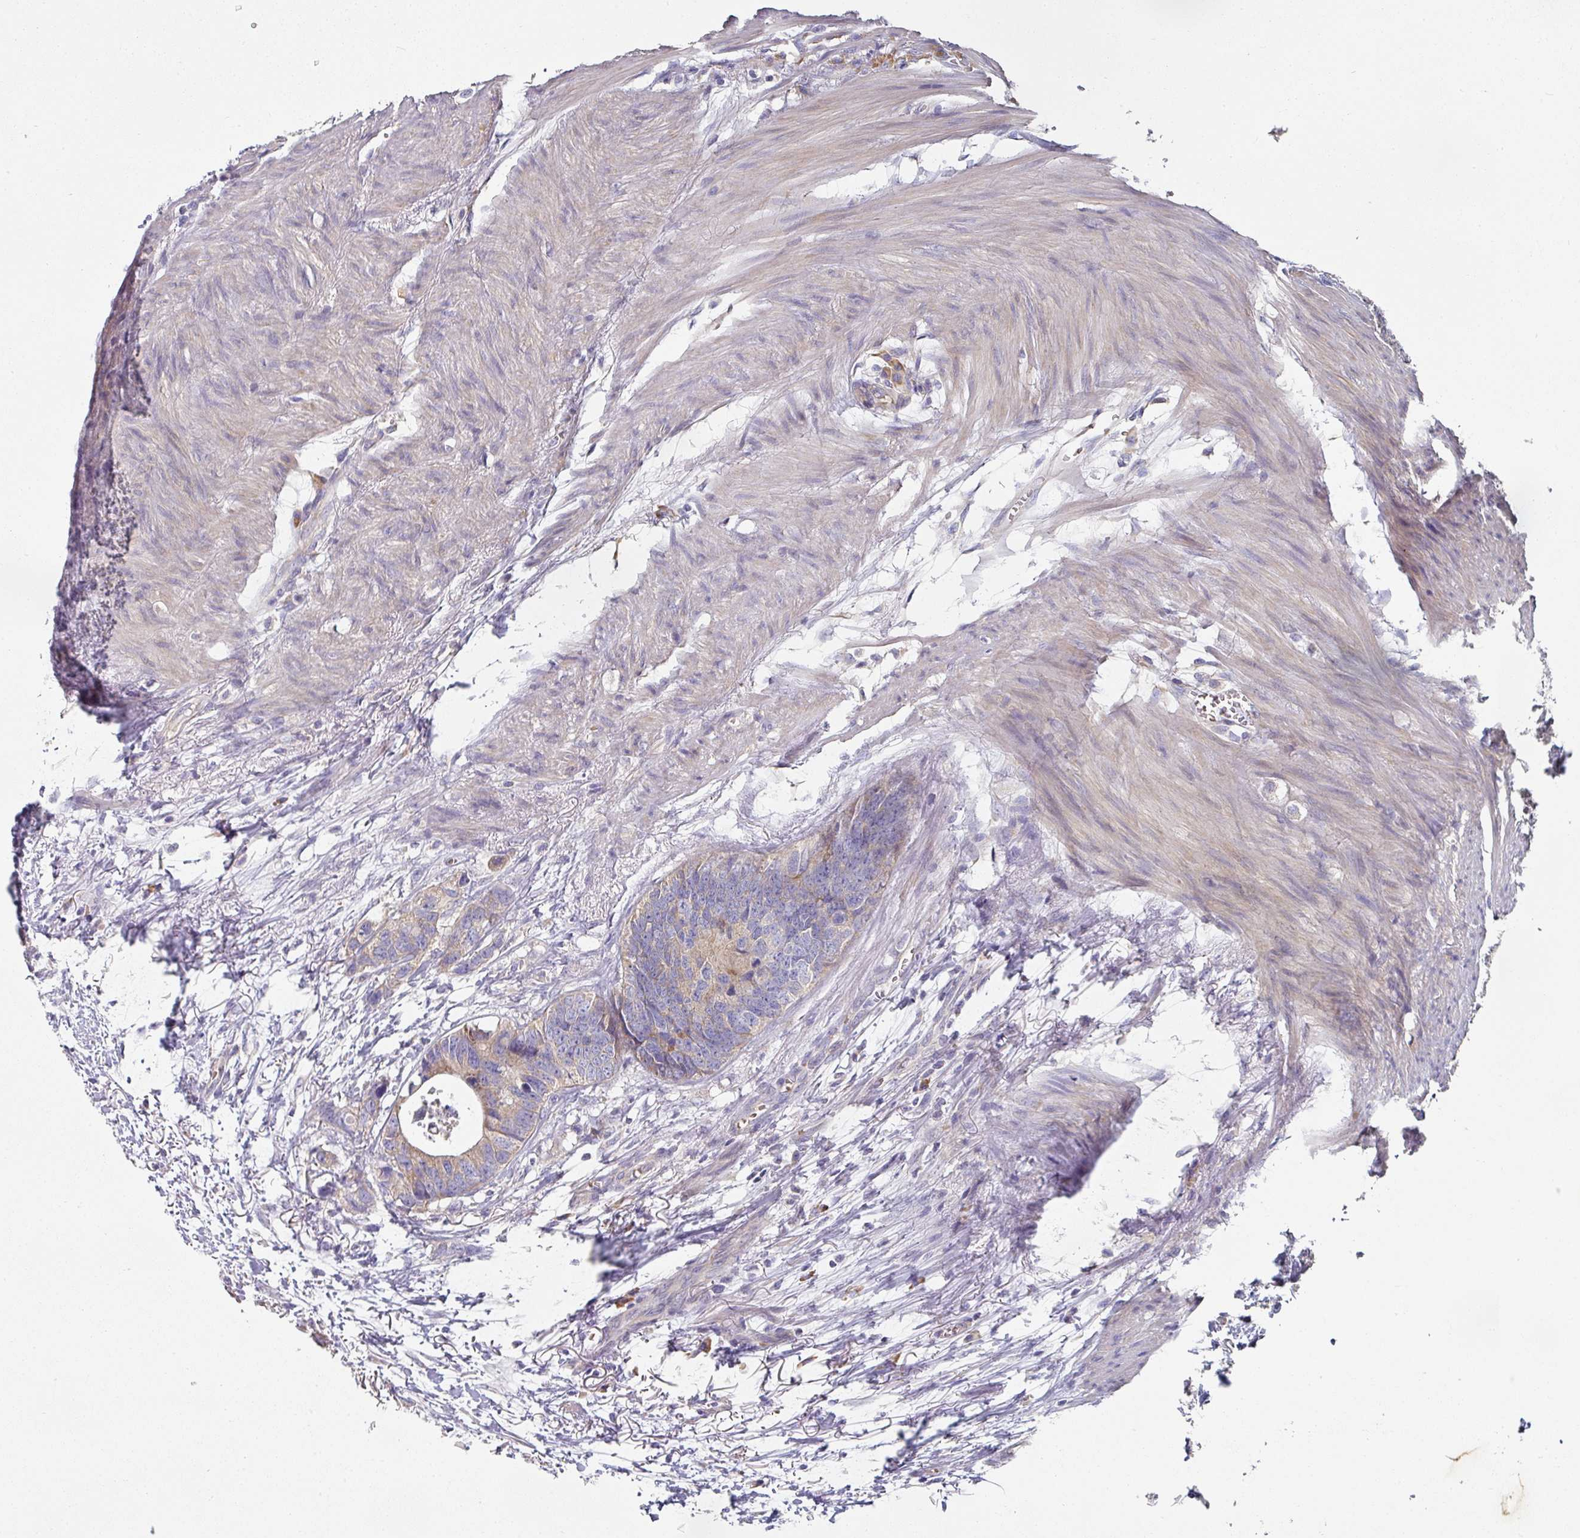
{"staining": {"intensity": "weak", "quantity": "<25%", "location": "cytoplasmic/membranous"}, "tissue": "colorectal cancer", "cell_type": "Tumor cells", "image_type": "cancer", "snomed": [{"axis": "morphology", "description": "Adenocarcinoma, NOS"}, {"axis": "topography", "description": "Colon"}], "caption": "This image is of colorectal adenocarcinoma stained with immunohistochemistry (IHC) to label a protein in brown with the nuclei are counter-stained blue. There is no expression in tumor cells.", "gene": "PYROXD2", "patient": {"sex": "female", "age": 57}}